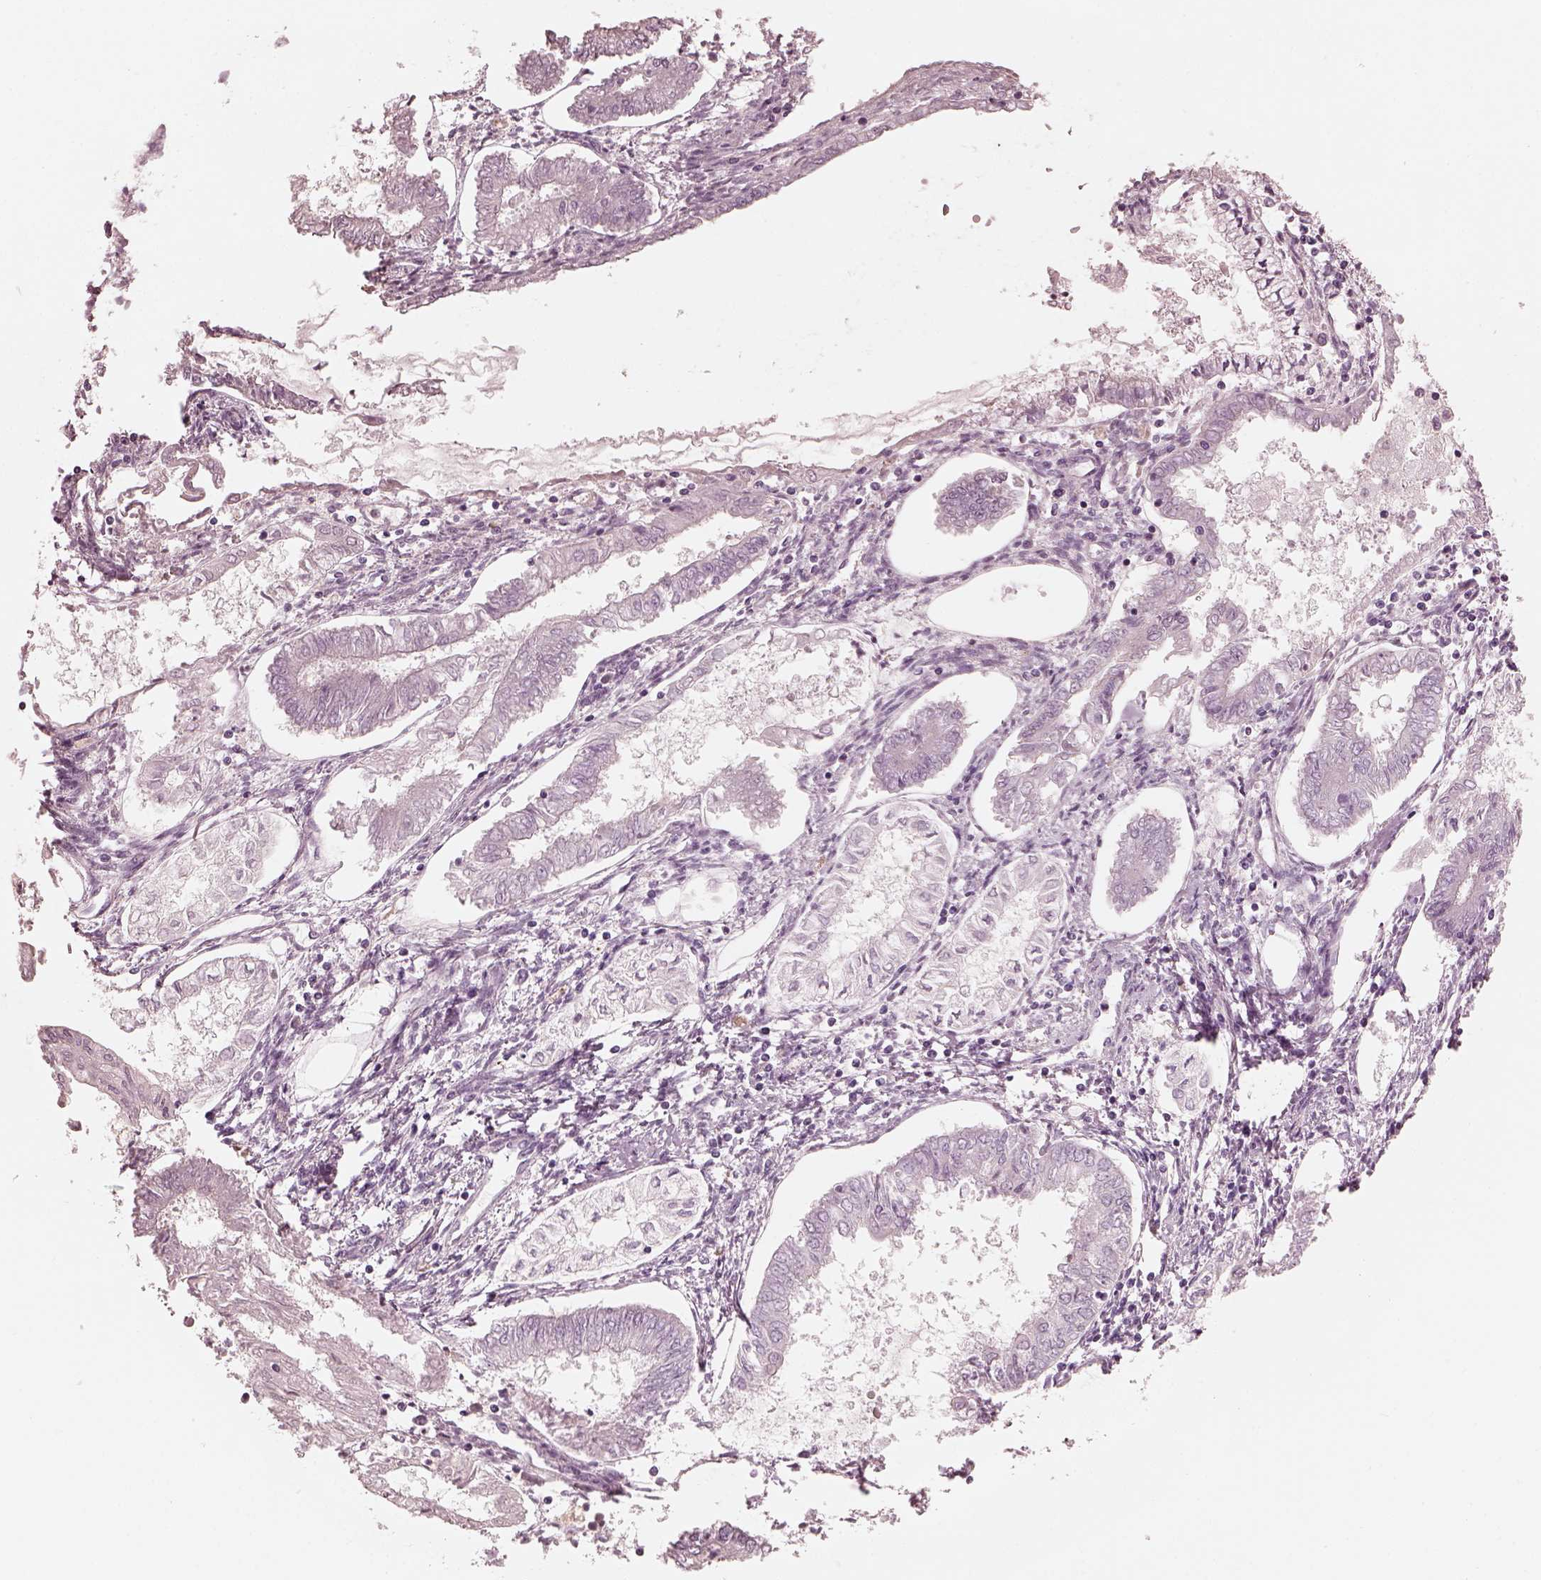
{"staining": {"intensity": "negative", "quantity": "none", "location": "none"}, "tissue": "endometrial cancer", "cell_type": "Tumor cells", "image_type": "cancer", "snomed": [{"axis": "morphology", "description": "Adenocarcinoma, NOS"}, {"axis": "topography", "description": "Endometrium"}], "caption": "This is a histopathology image of IHC staining of endometrial adenocarcinoma, which shows no staining in tumor cells.", "gene": "OPTC", "patient": {"sex": "female", "age": 68}}